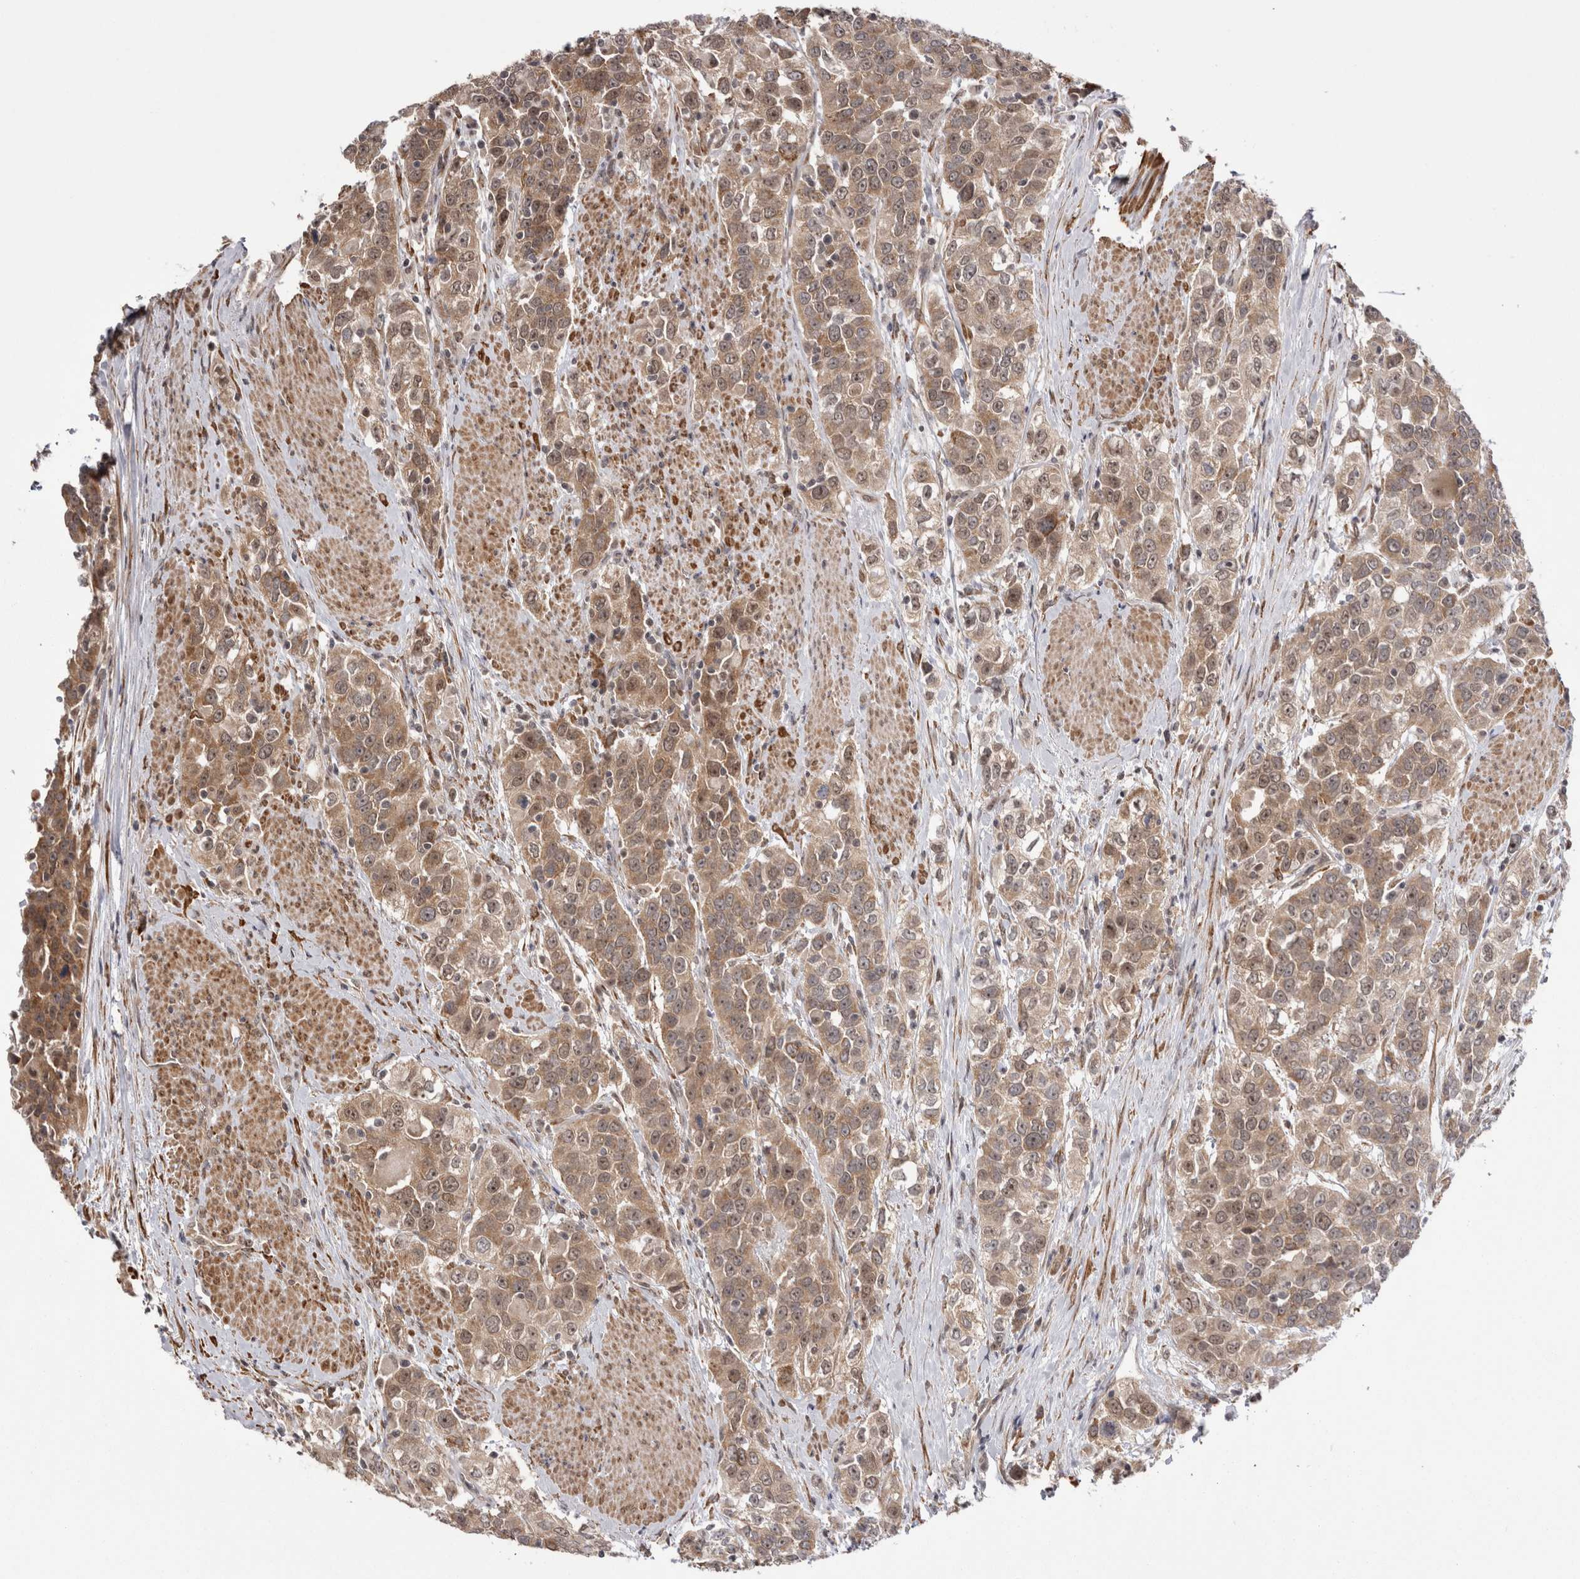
{"staining": {"intensity": "moderate", "quantity": ">75%", "location": "cytoplasmic/membranous"}, "tissue": "urothelial cancer", "cell_type": "Tumor cells", "image_type": "cancer", "snomed": [{"axis": "morphology", "description": "Urothelial carcinoma, High grade"}, {"axis": "topography", "description": "Urinary bladder"}], "caption": "Approximately >75% of tumor cells in human urothelial cancer show moderate cytoplasmic/membranous protein staining as visualized by brown immunohistochemical staining.", "gene": "EXOSC4", "patient": {"sex": "female", "age": 80}}